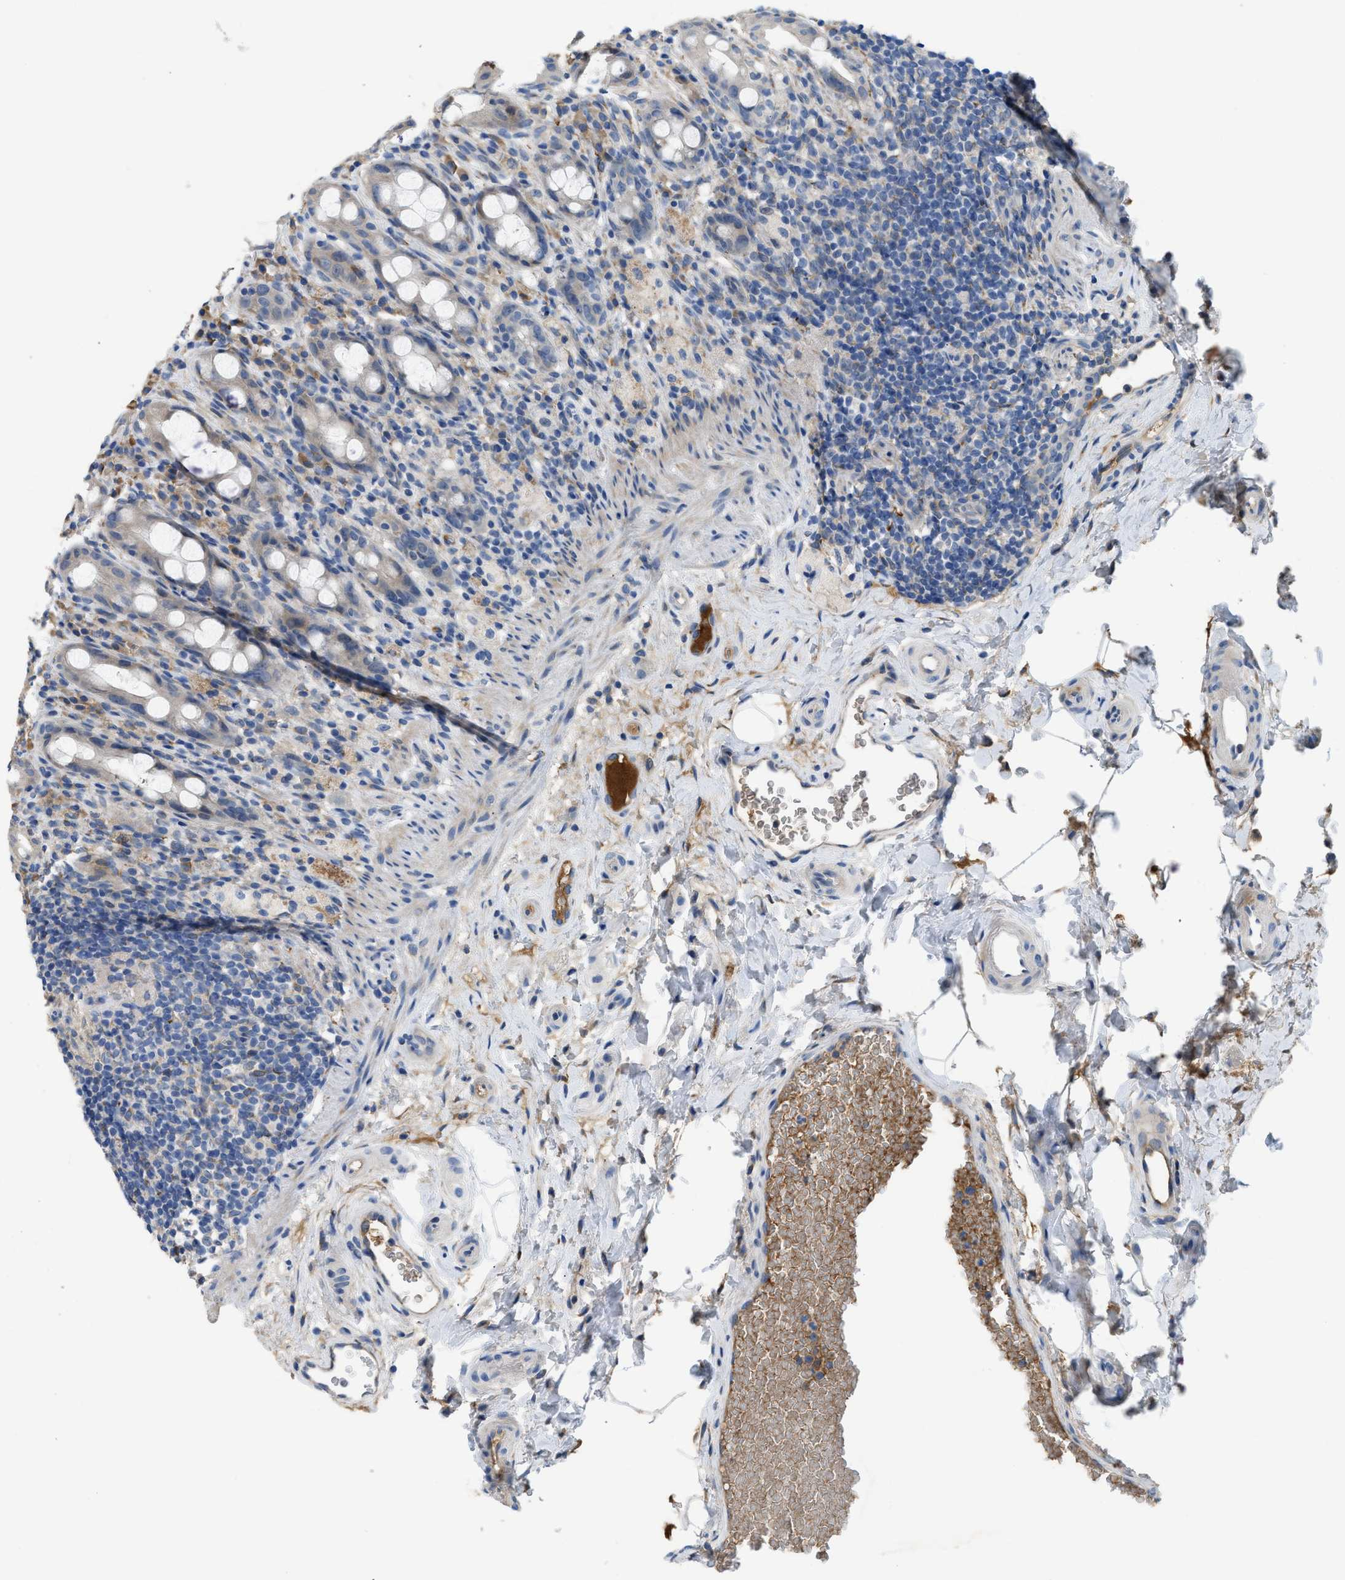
{"staining": {"intensity": "weak", "quantity": "25%-75%", "location": "cytoplasmic/membranous"}, "tissue": "rectum", "cell_type": "Glandular cells", "image_type": "normal", "snomed": [{"axis": "morphology", "description": "Normal tissue, NOS"}, {"axis": "topography", "description": "Rectum"}], "caption": "Immunohistochemistry (IHC) image of normal rectum stained for a protein (brown), which reveals low levels of weak cytoplasmic/membranous staining in approximately 25%-75% of glandular cells.", "gene": "C1S", "patient": {"sex": "male", "age": 44}}